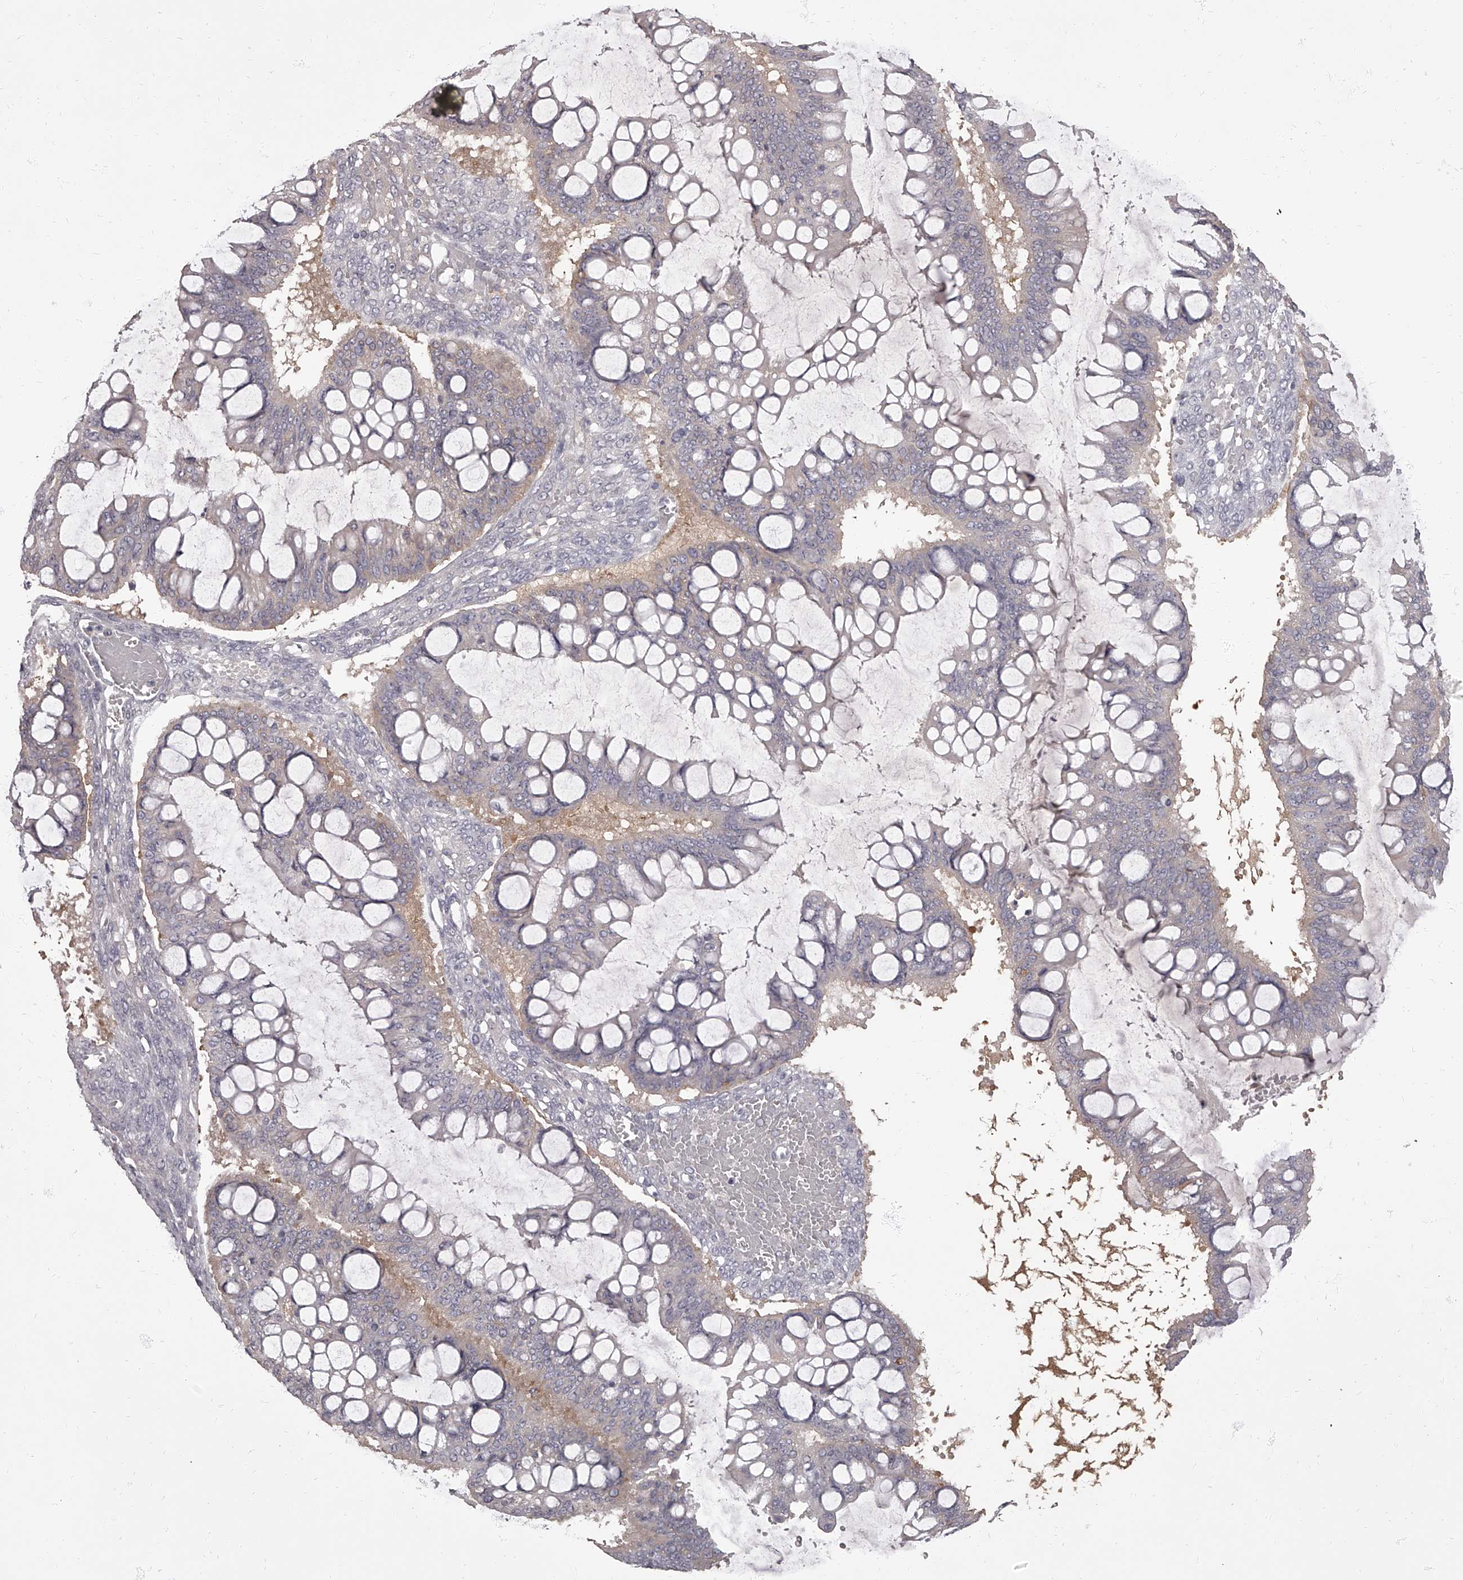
{"staining": {"intensity": "negative", "quantity": "none", "location": "none"}, "tissue": "ovarian cancer", "cell_type": "Tumor cells", "image_type": "cancer", "snomed": [{"axis": "morphology", "description": "Cystadenocarcinoma, mucinous, NOS"}, {"axis": "topography", "description": "Ovary"}], "caption": "The micrograph displays no significant expression in tumor cells of ovarian cancer.", "gene": "APEH", "patient": {"sex": "female", "age": 73}}